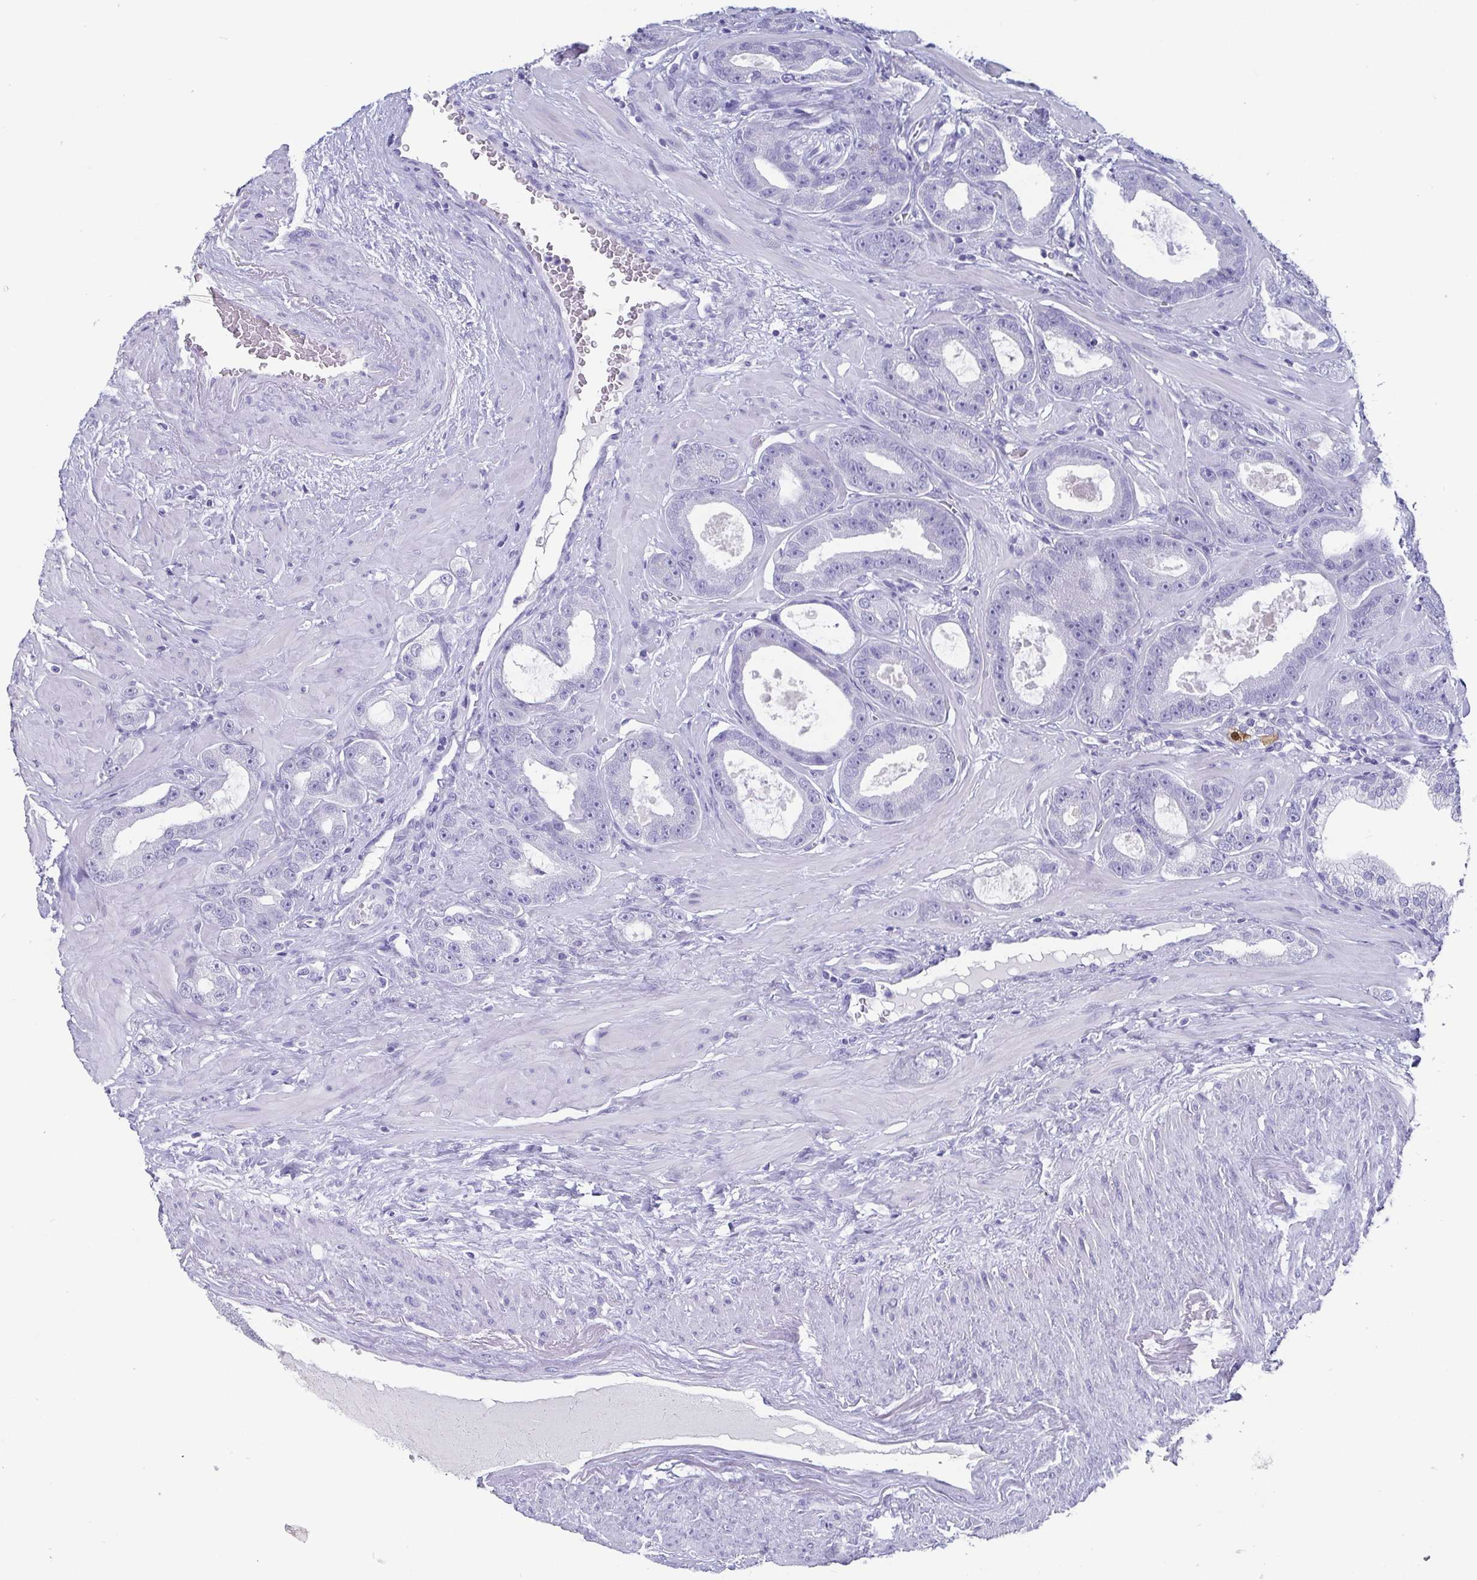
{"staining": {"intensity": "negative", "quantity": "none", "location": "none"}, "tissue": "prostate cancer", "cell_type": "Tumor cells", "image_type": "cancer", "snomed": [{"axis": "morphology", "description": "Adenocarcinoma, High grade"}, {"axis": "topography", "description": "Prostate"}], "caption": "A micrograph of human prostate adenocarcinoma (high-grade) is negative for staining in tumor cells. (DAB (3,3'-diaminobenzidine) immunohistochemistry (IHC) with hematoxylin counter stain).", "gene": "SCGN", "patient": {"sex": "male", "age": 65}}